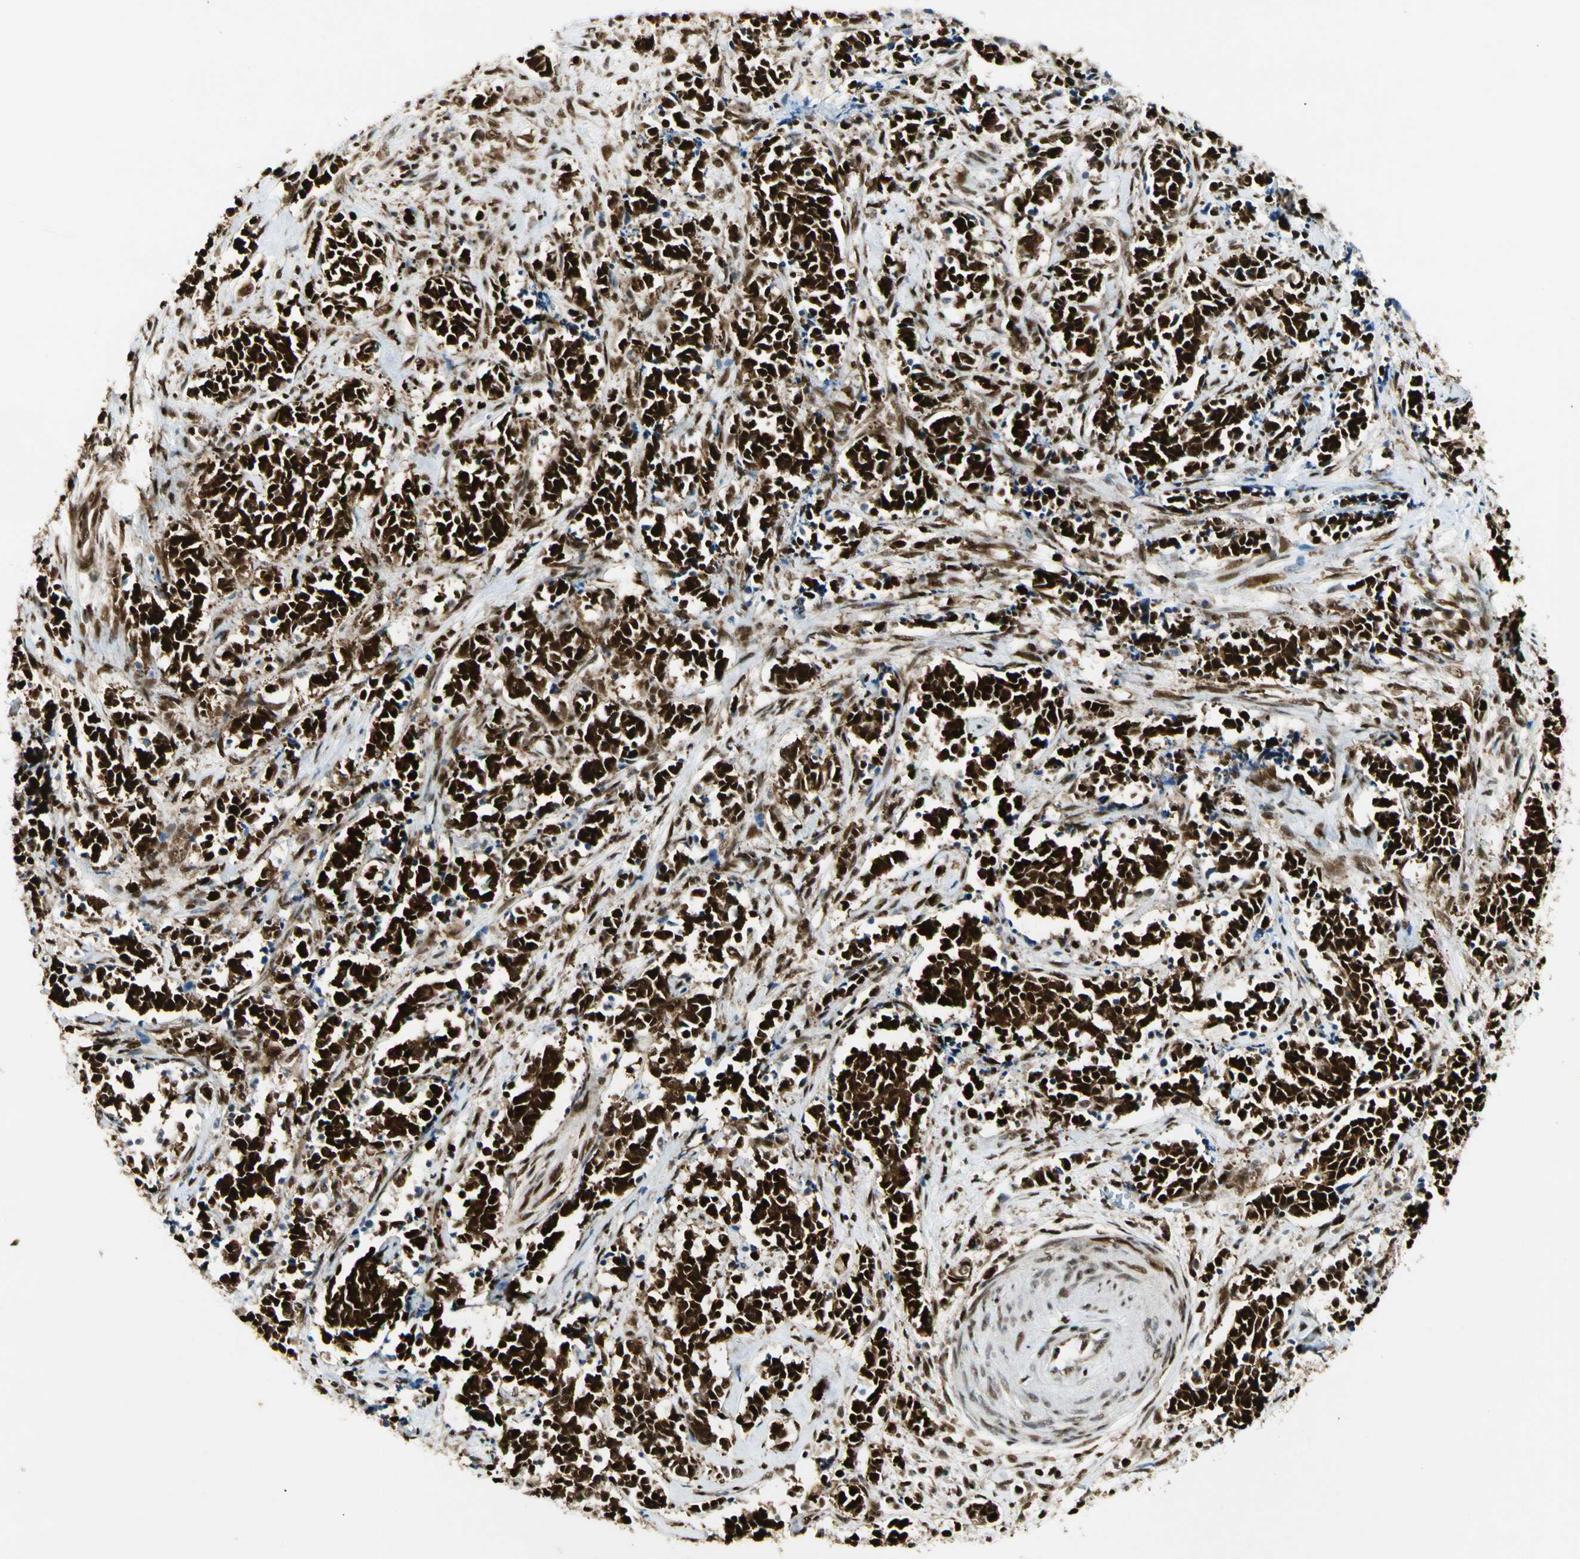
{"staining": {"intensity": "strong", "quantity": ">75%", "location": "cytoplasmic/membranous,nuclear"}, "tissue": "cervical cancer", "cell_type": "Tumor cells", "image_type": "cancer", "snomed": [{"axis": "morphology", "description": "Squamous cell carcinoma, NOS"}, {"axis": "topography", "description": "Cervix"}], "caption": "Immunohistochemical staining of human cervical squamous cell carcinoma exhibits strong cytoplasmic/membranous and nuclear protein positivity in about >75% of tumor cells. The staining is performed using DAB brown chromogen to label protein expression. The nuclei are counter-stained blue using hematoxylin.", "gene": "FUS", "patient": {"sex": "female", "age": 35}}